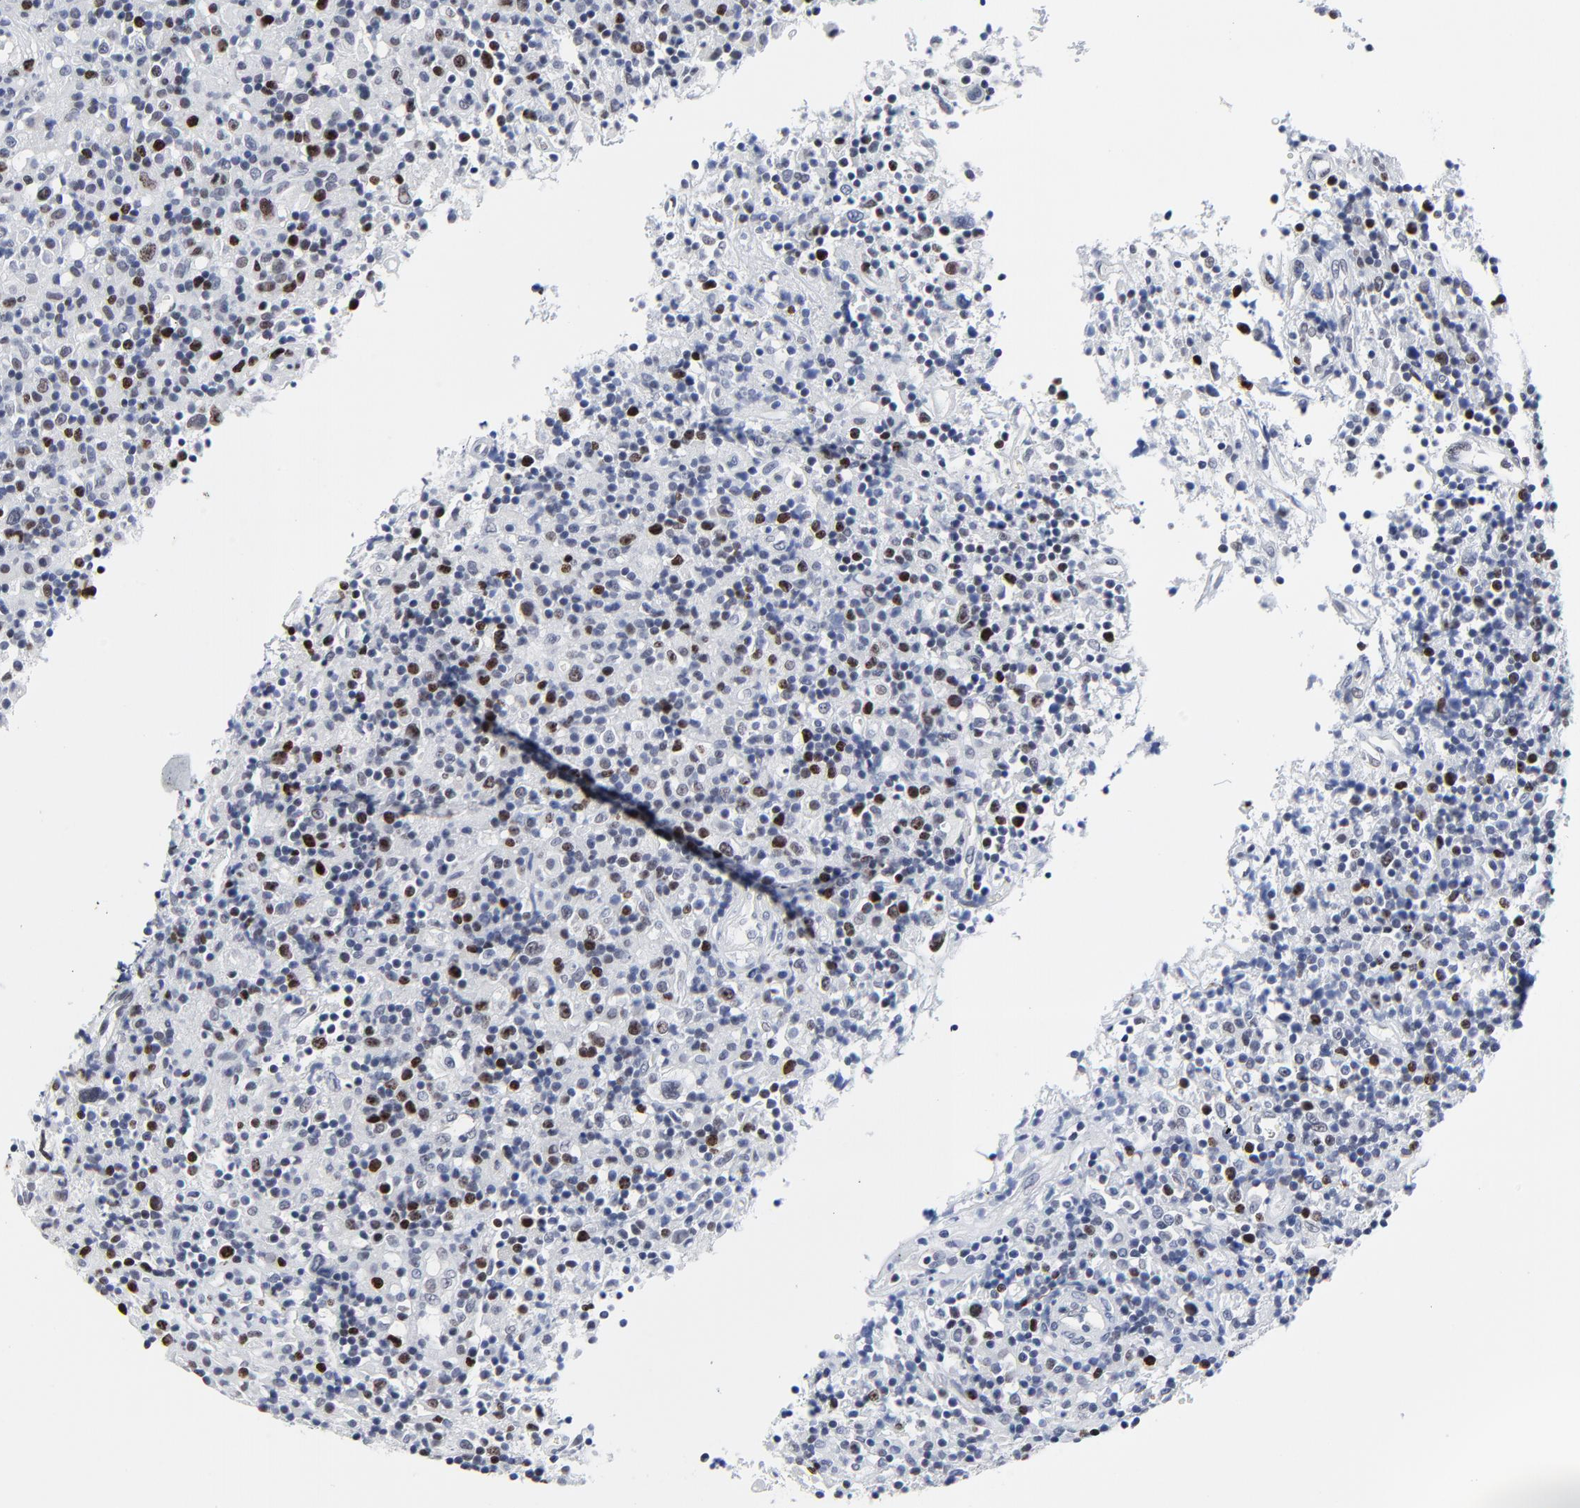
{"staining": {"intensity": "moderate", "quantity": "25%-75%", "location": "nuclear"}, "tissue": "lymphoma", "cell_type": "Tumor cells", "image_type": "cancer", "snomed": [{"axis": "morphology", "description": "Hodgkin's disease, NOS"}, {"axis": "topography", "description": "Lymph node"}], "caption": "Immunohistochemistry (IHC) image of neoplastic tissue: human lymphoma stained using IHC shows medium levels of moderate protein expression localized specifically in the nuclear of tumor cells, appearing as a nuclear brown color.", "gene": "ZNF589", "patient": {"sex": "male", "age": 46}}